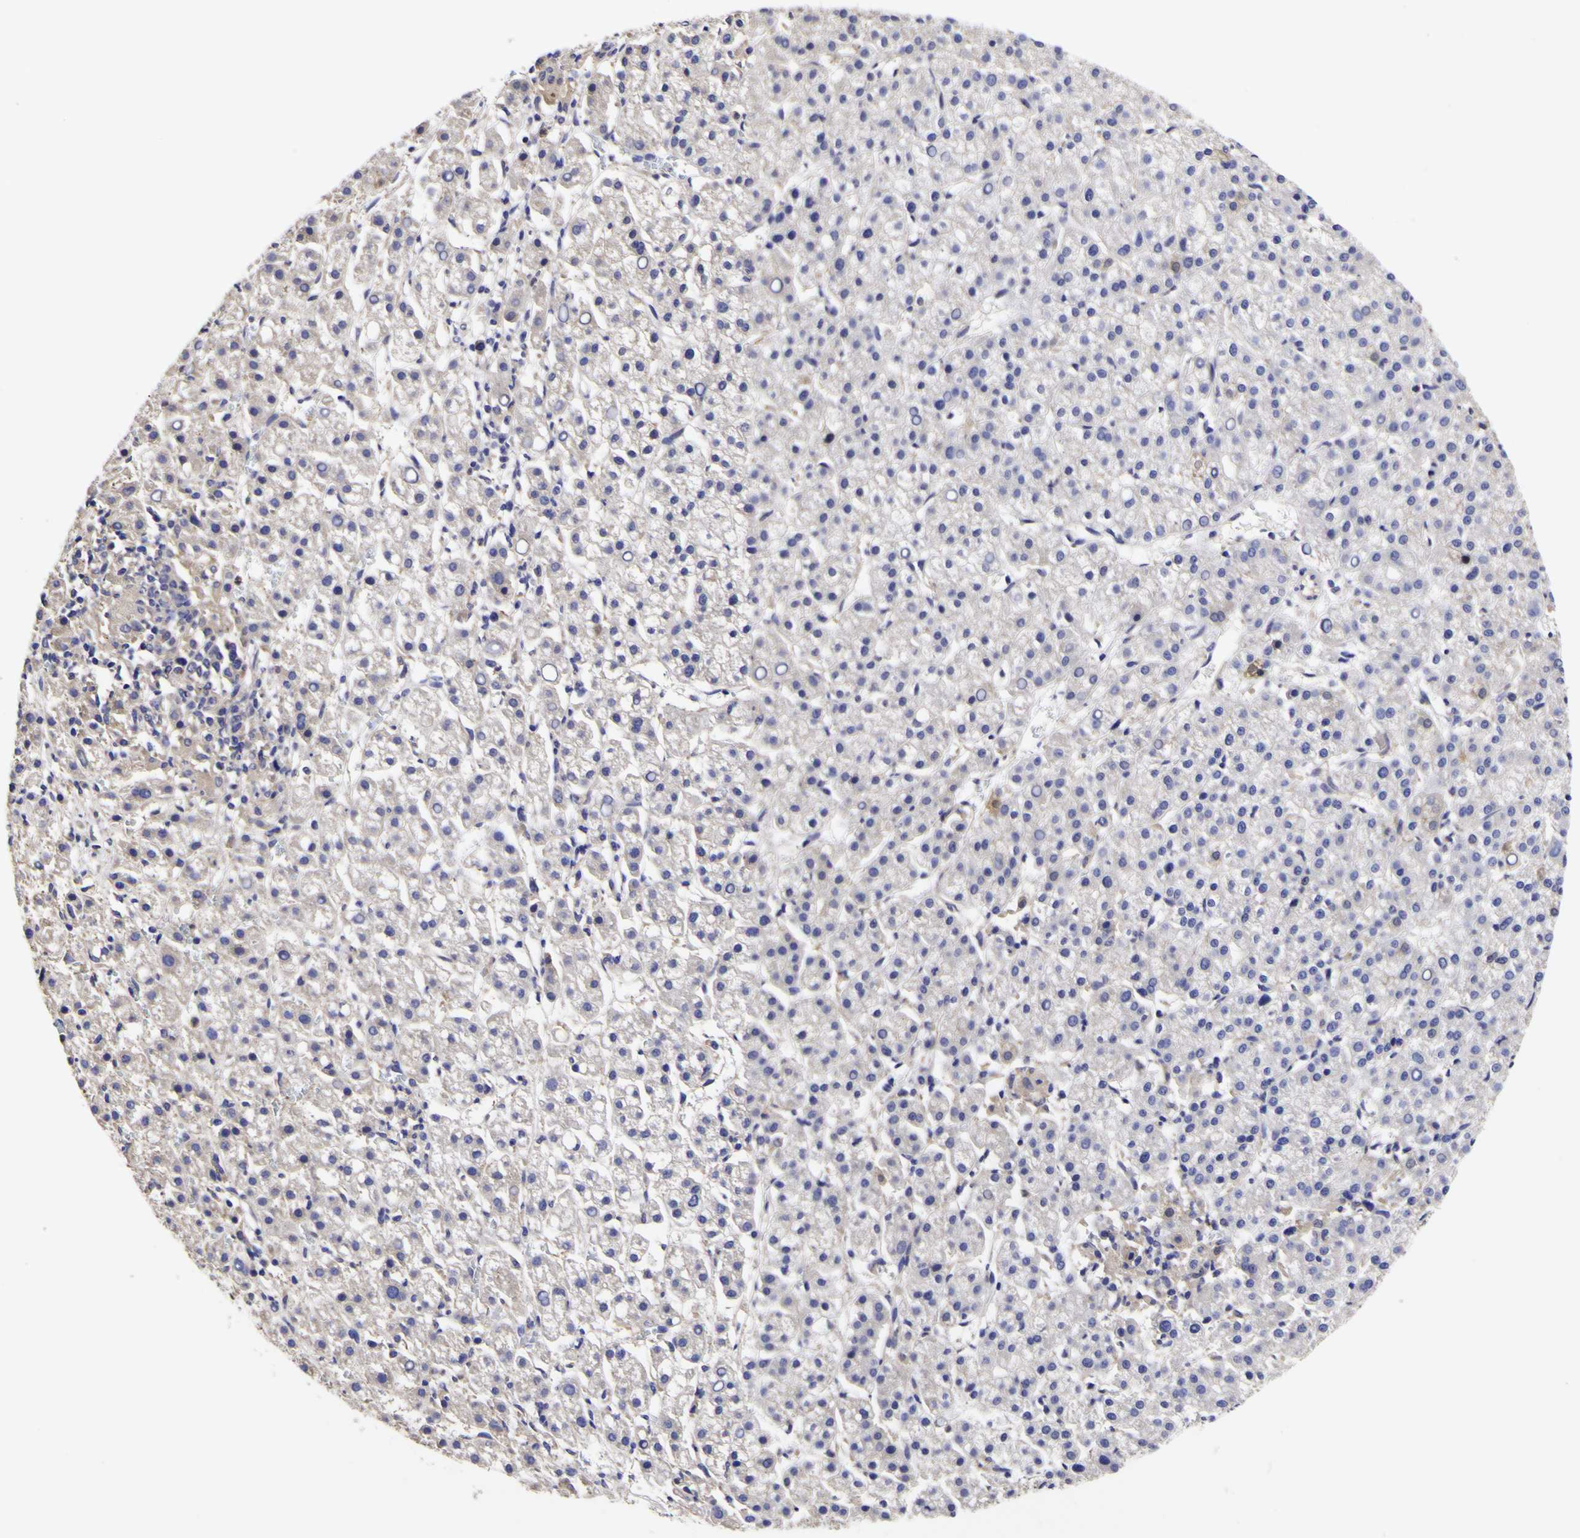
{"staining": {"intensity": "negative", "quantity": "none", "location": "none"}, "tissue": "liver cancer", "cell_type": "Tumor cells", "image_type": "cancer", "snomed": [{"axis": "morphology", "description": "Carcinoma, Hepatocellular, NOS"}, {"axis": "topography", "description": "Liver"}], "caption": "DAB immunohistochemical staining of human liver hepatocellular carcinoma exhibits no significant positivity in tumor cells.", "gene": "MAPK14", "patient": {"sex": "female", "age": 58}}